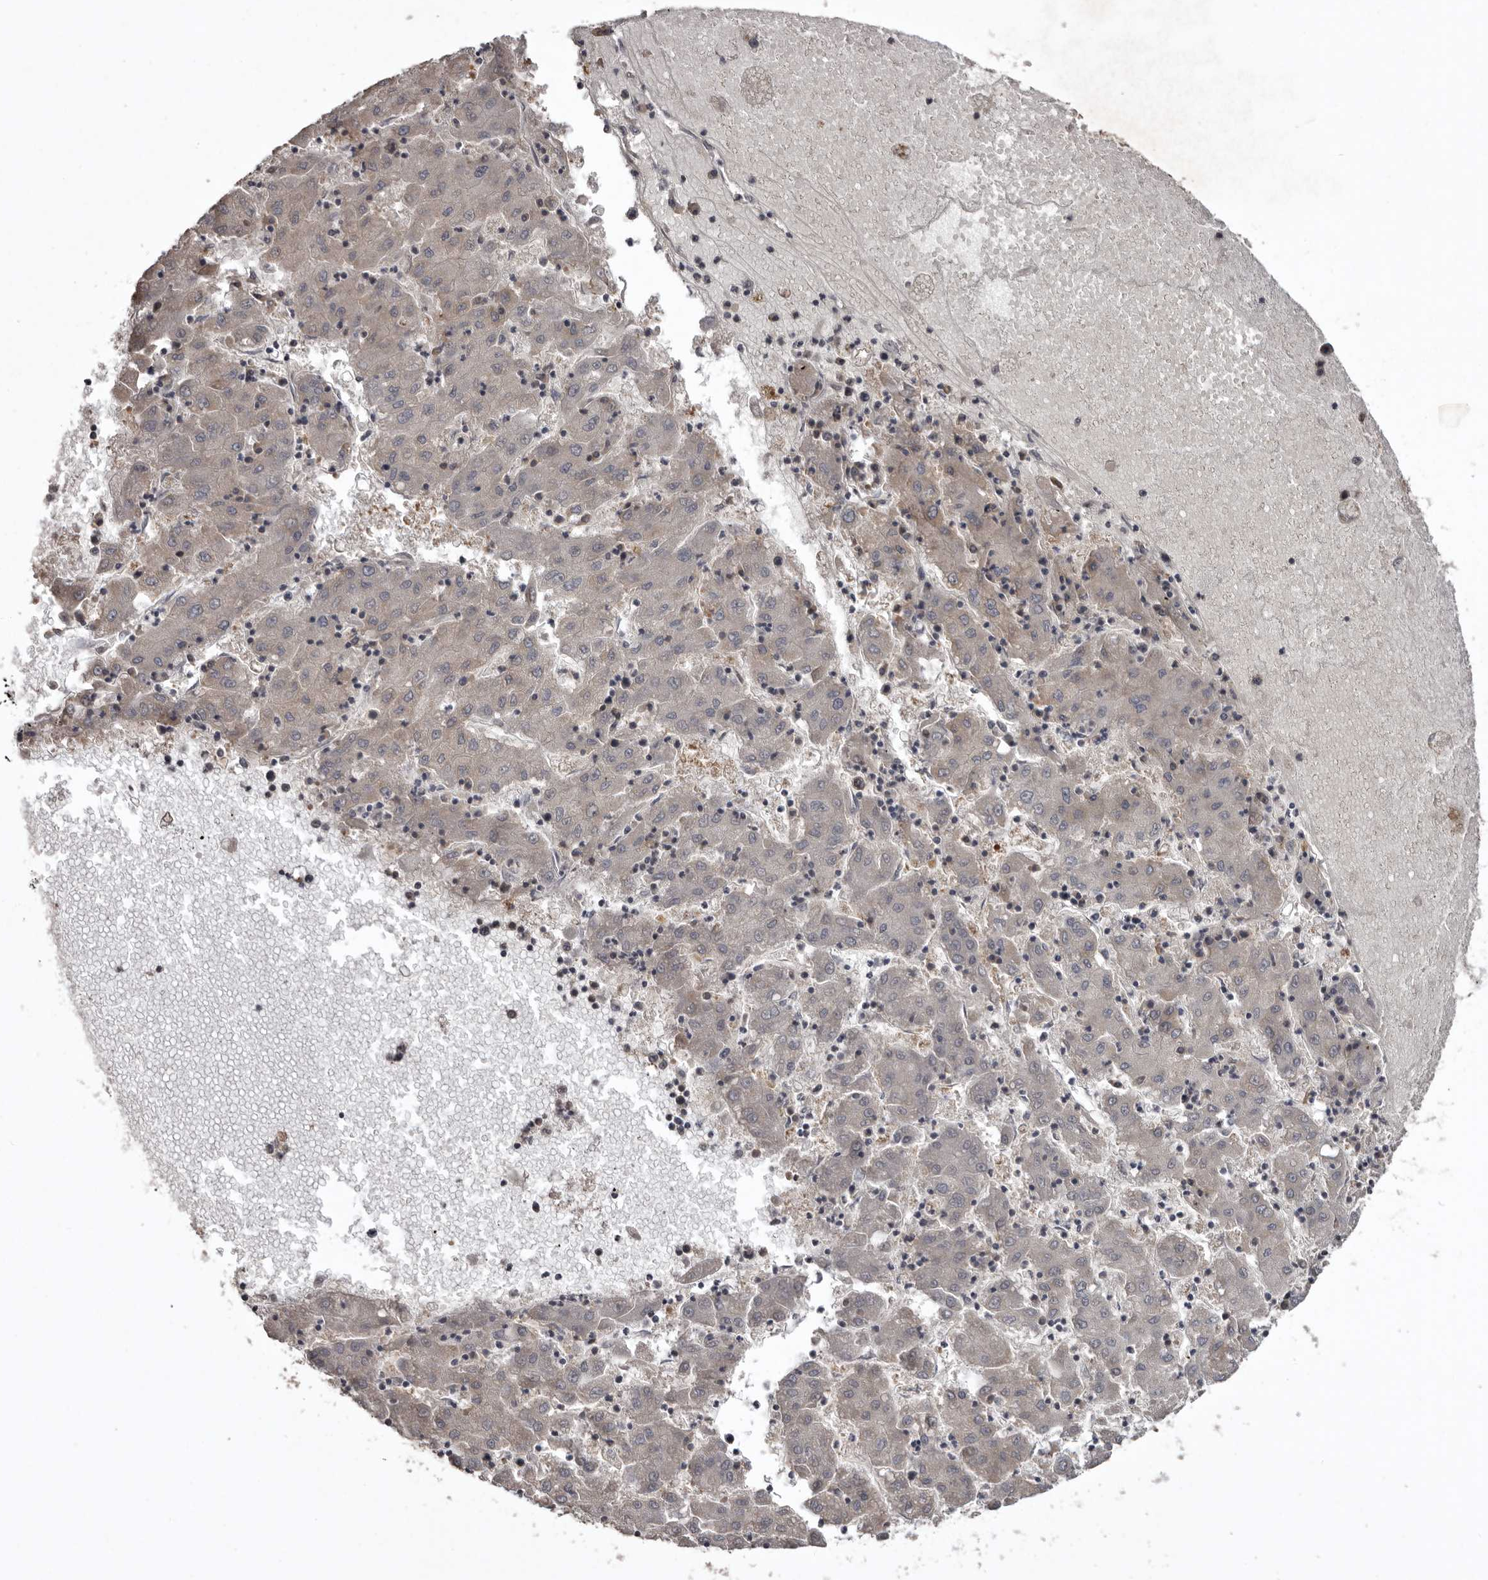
{"staining": {"intensity": "weak", "quantity": "<25%", "location": "cytoplasmic/membranous"}, "tissue": "liver cancer", "cell_type": "Tumor cells", "image_type": "cancer", "snomed": [{"axis": "morphology", "description": "Carcinoma, Hepatocellular, NOS"}, {"axis": "topography", "description": "Liver"}], "caption": "Liver cancer (hepatocellular carcinoma) stained for a protein using immunohistochemistry (IHC) exhibits no expression tumor cells.", "gene": "DARS1", "patient": {"sex": "male", "age": 72}}